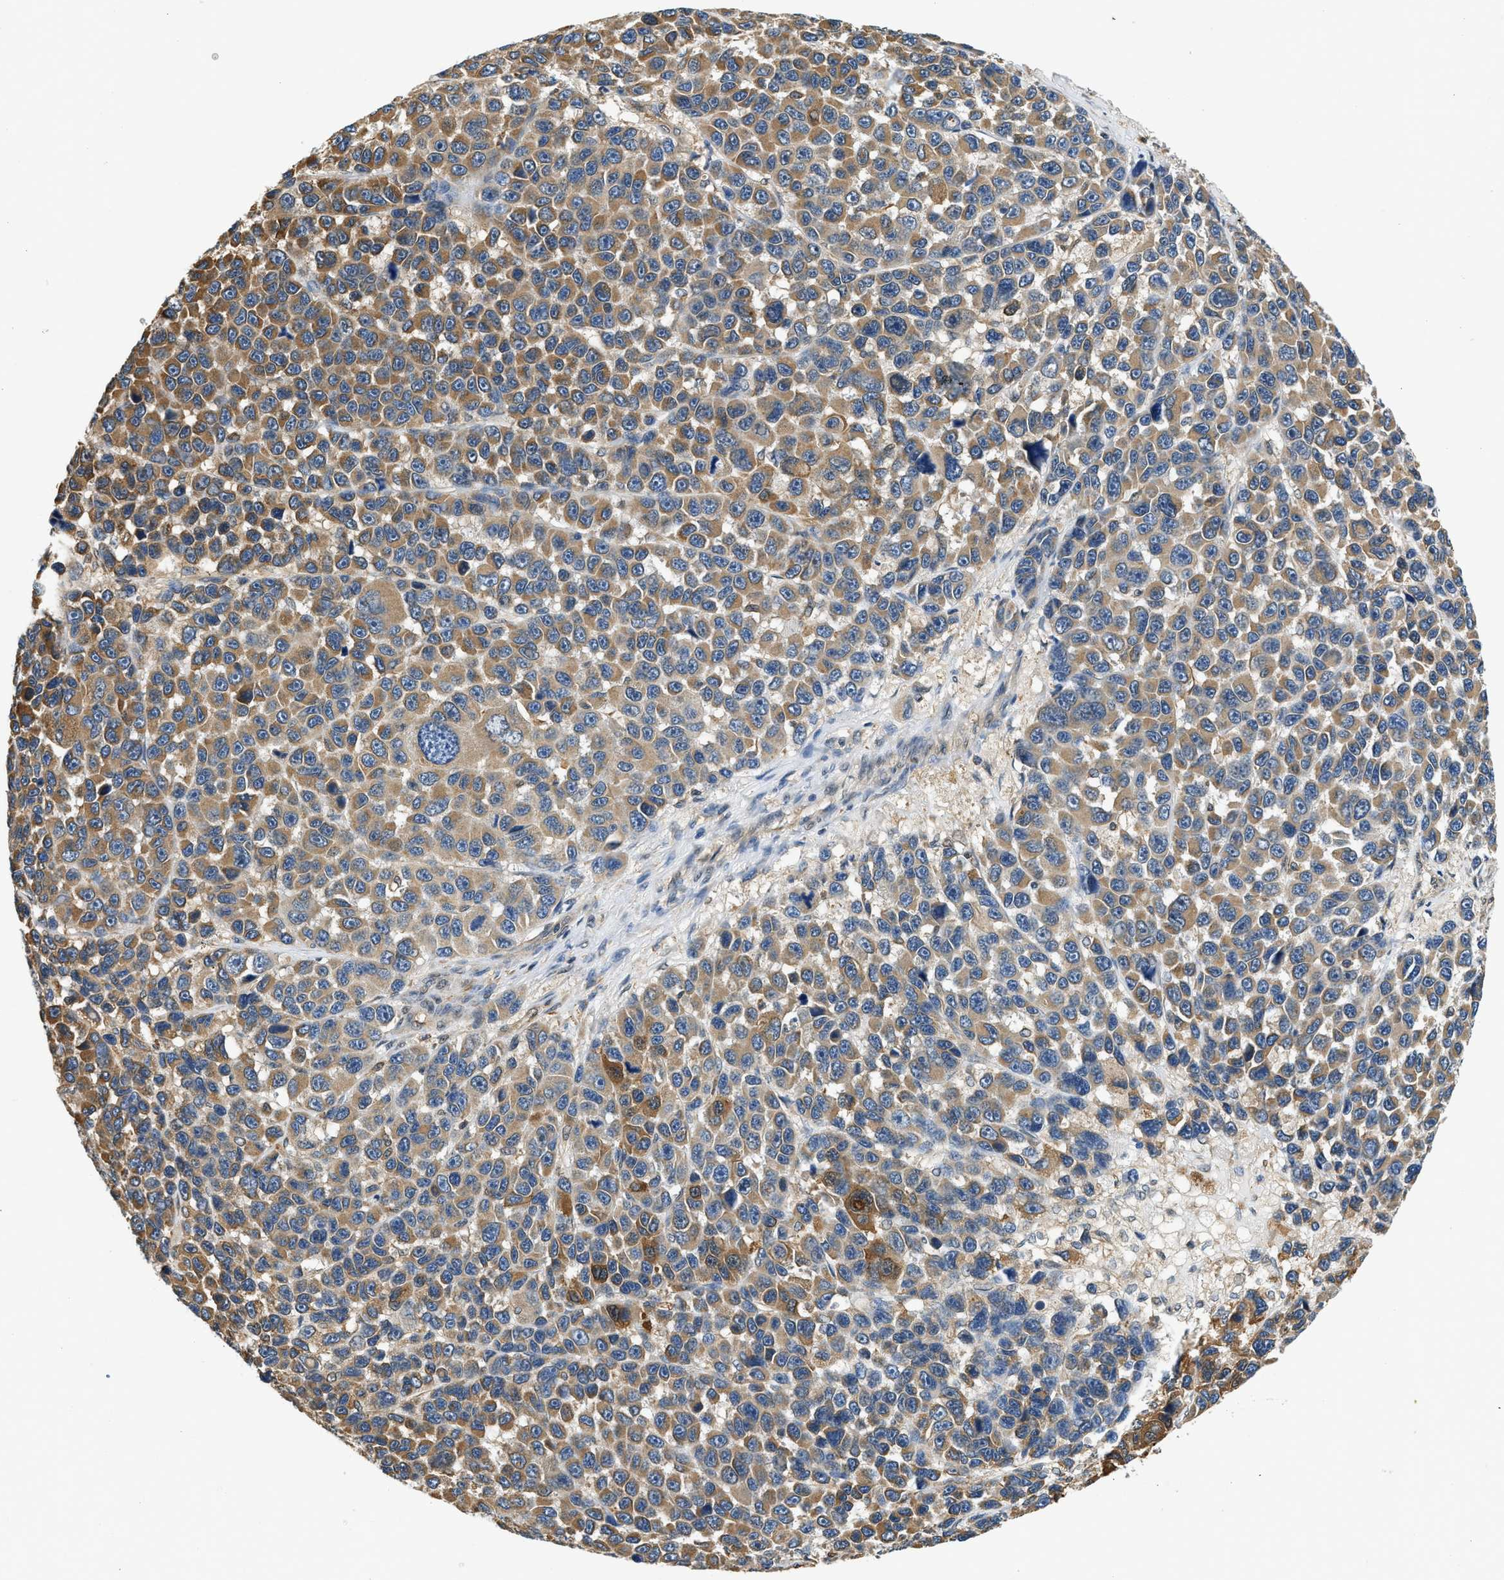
{"staining": {"intensity": "moderate", "quantity": ">75%", "location": "cytoplasmic/membranous"}, "tissue": "melanoma", "cell_type": "Tumor cells", "image_type": "cancer", "snomed": [{"axis": "morphology", "description": "Malignant melanoma, NOS"}, {"axis": "topography", "description": "Skin"}], "caption": "Tumor cells display medium levels of moderate cytoplasmic/membranous staining in about >75% of cells in human melanoma.", "gene": "BCL7C", "patient": {"sex": "male", "age": 53}}